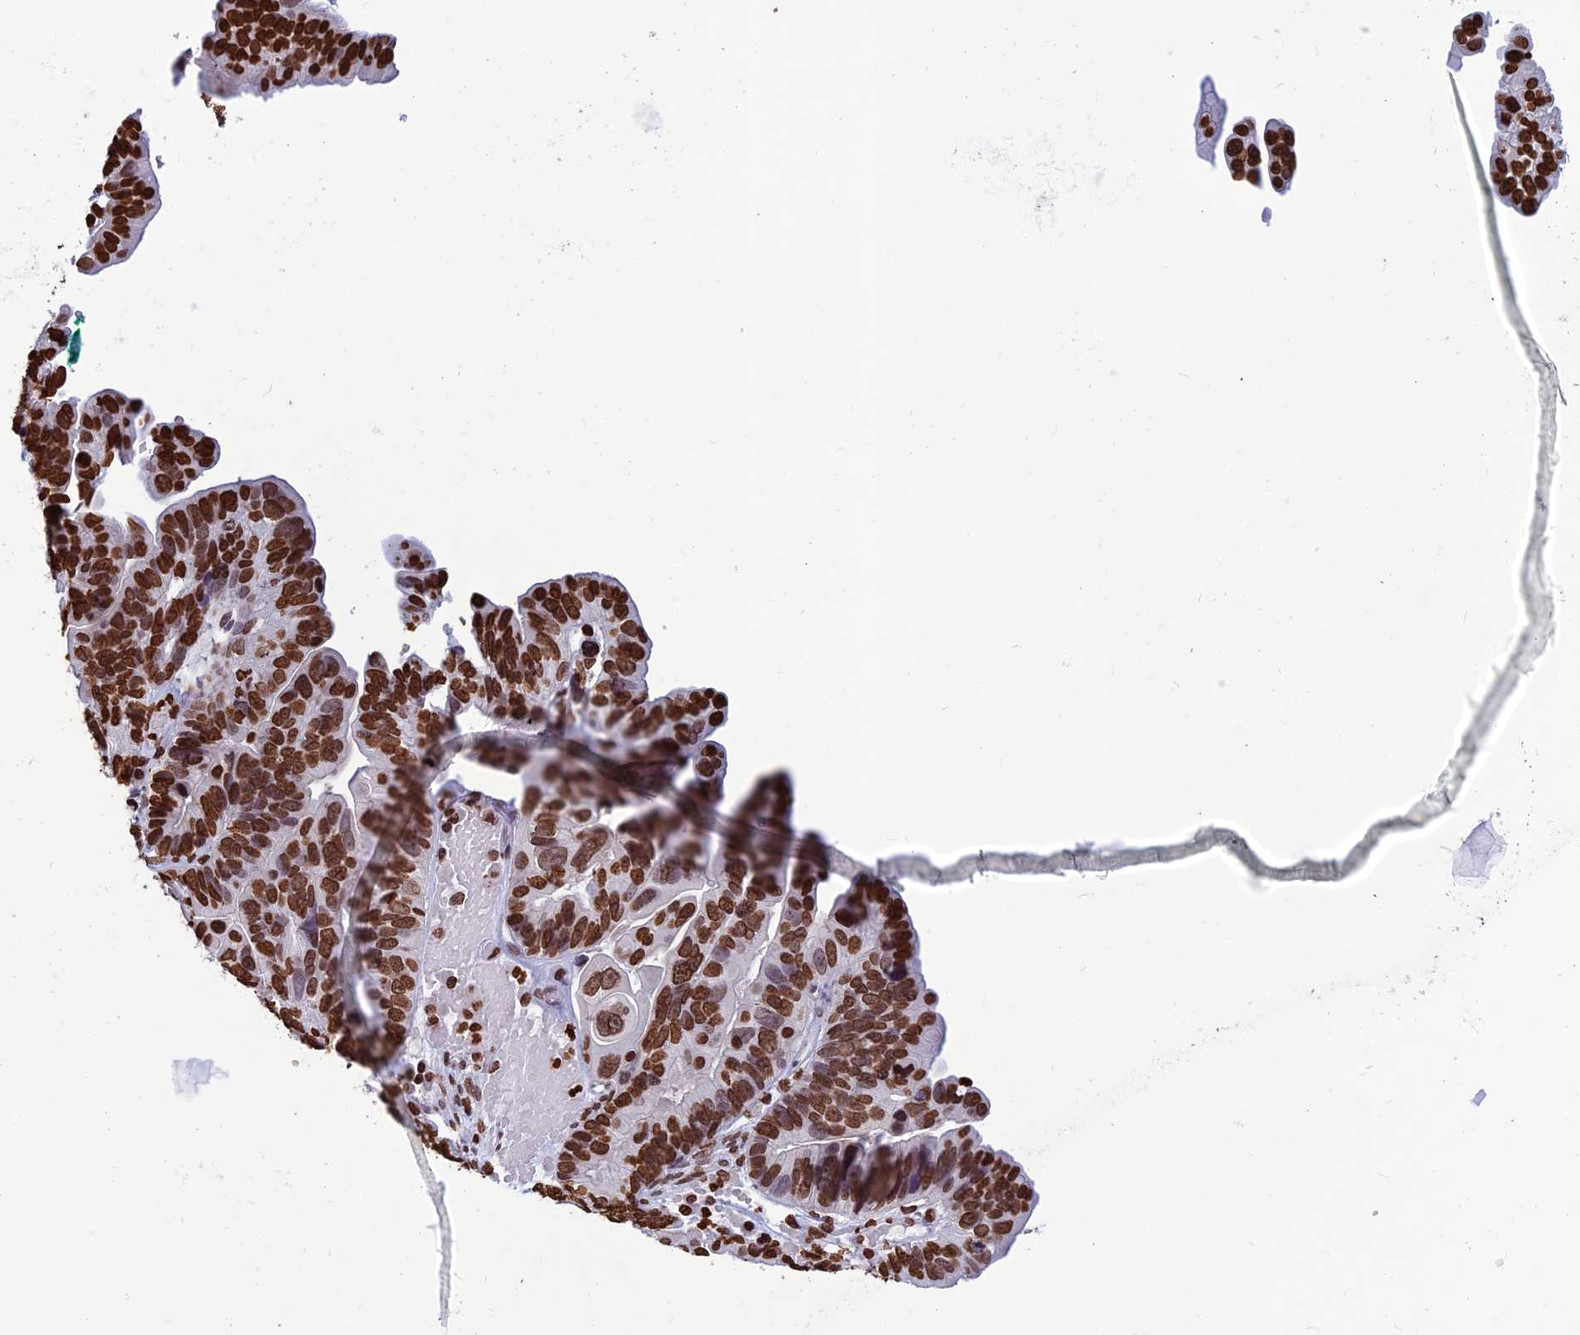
{"staining": {"intensity": "strong", "quantity": ">75%", "location": "nuclear"}, "tissue": "ovarian cancer", "cell_type": "Tumor cells", "image_type": "cancer", "snomed": [{"axis": "morphology", "description": "Cystadenocarcinoma, serous, NOS"}, {"axis": "topography", "description": "Ovary"}], "caption": "Serous cystadenocarcinoma (ovarian) was stained to show a protein in brown. There is high levels of strong nuclear positivity in approximately >75% of tumor cells.", "gene": "AKAP17A", "patient": {"sex": "female", "age": 56}}